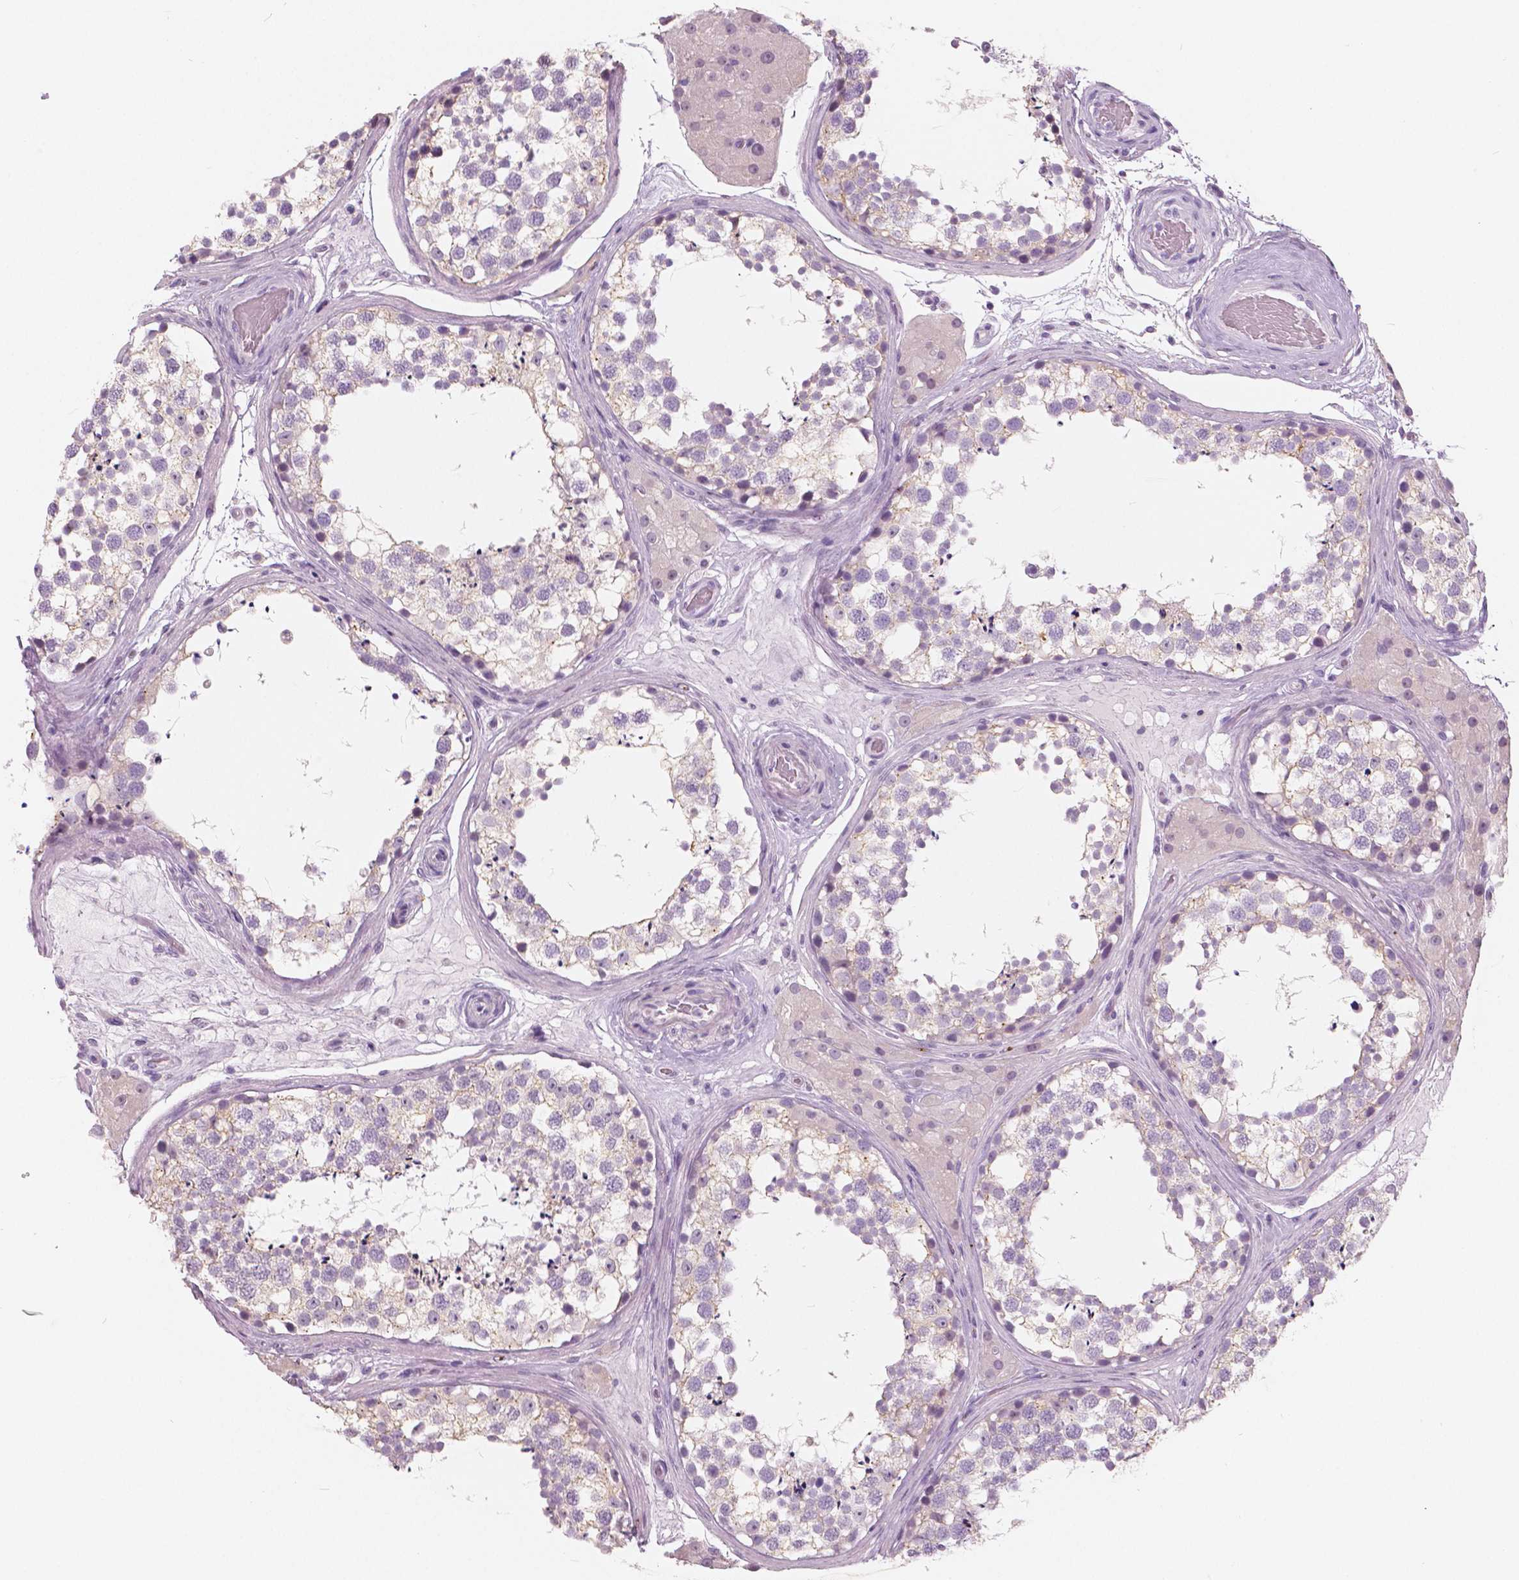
{"staining": {"intensity": "weak", "quantity": "<25%", "location": "cytoplasmic/membranous"}, "tissue": "testis", "cell_type": "Cells in seminiferous ducts", "image_type": "normal", "snomed": [{"axis": "morphology", "description": "Normal tissue, NOS"}, {"axis": "morphology", "description": "Seminoma, NOS"}, {"axis": "topography", "description": "Testis"}], "caption": "This photomicrograph is of unremarkable testis stained with immunohistochemistry (IHC) to label a protein in brown with the nuclei are counter-stained blue. There is no positivity in cells in seminiferous ducts. (DAB immunohistochemistry with hematoxylin counter stain).", "gene": "A4GNT", "patient": {"sex": "male", "age": 65}}